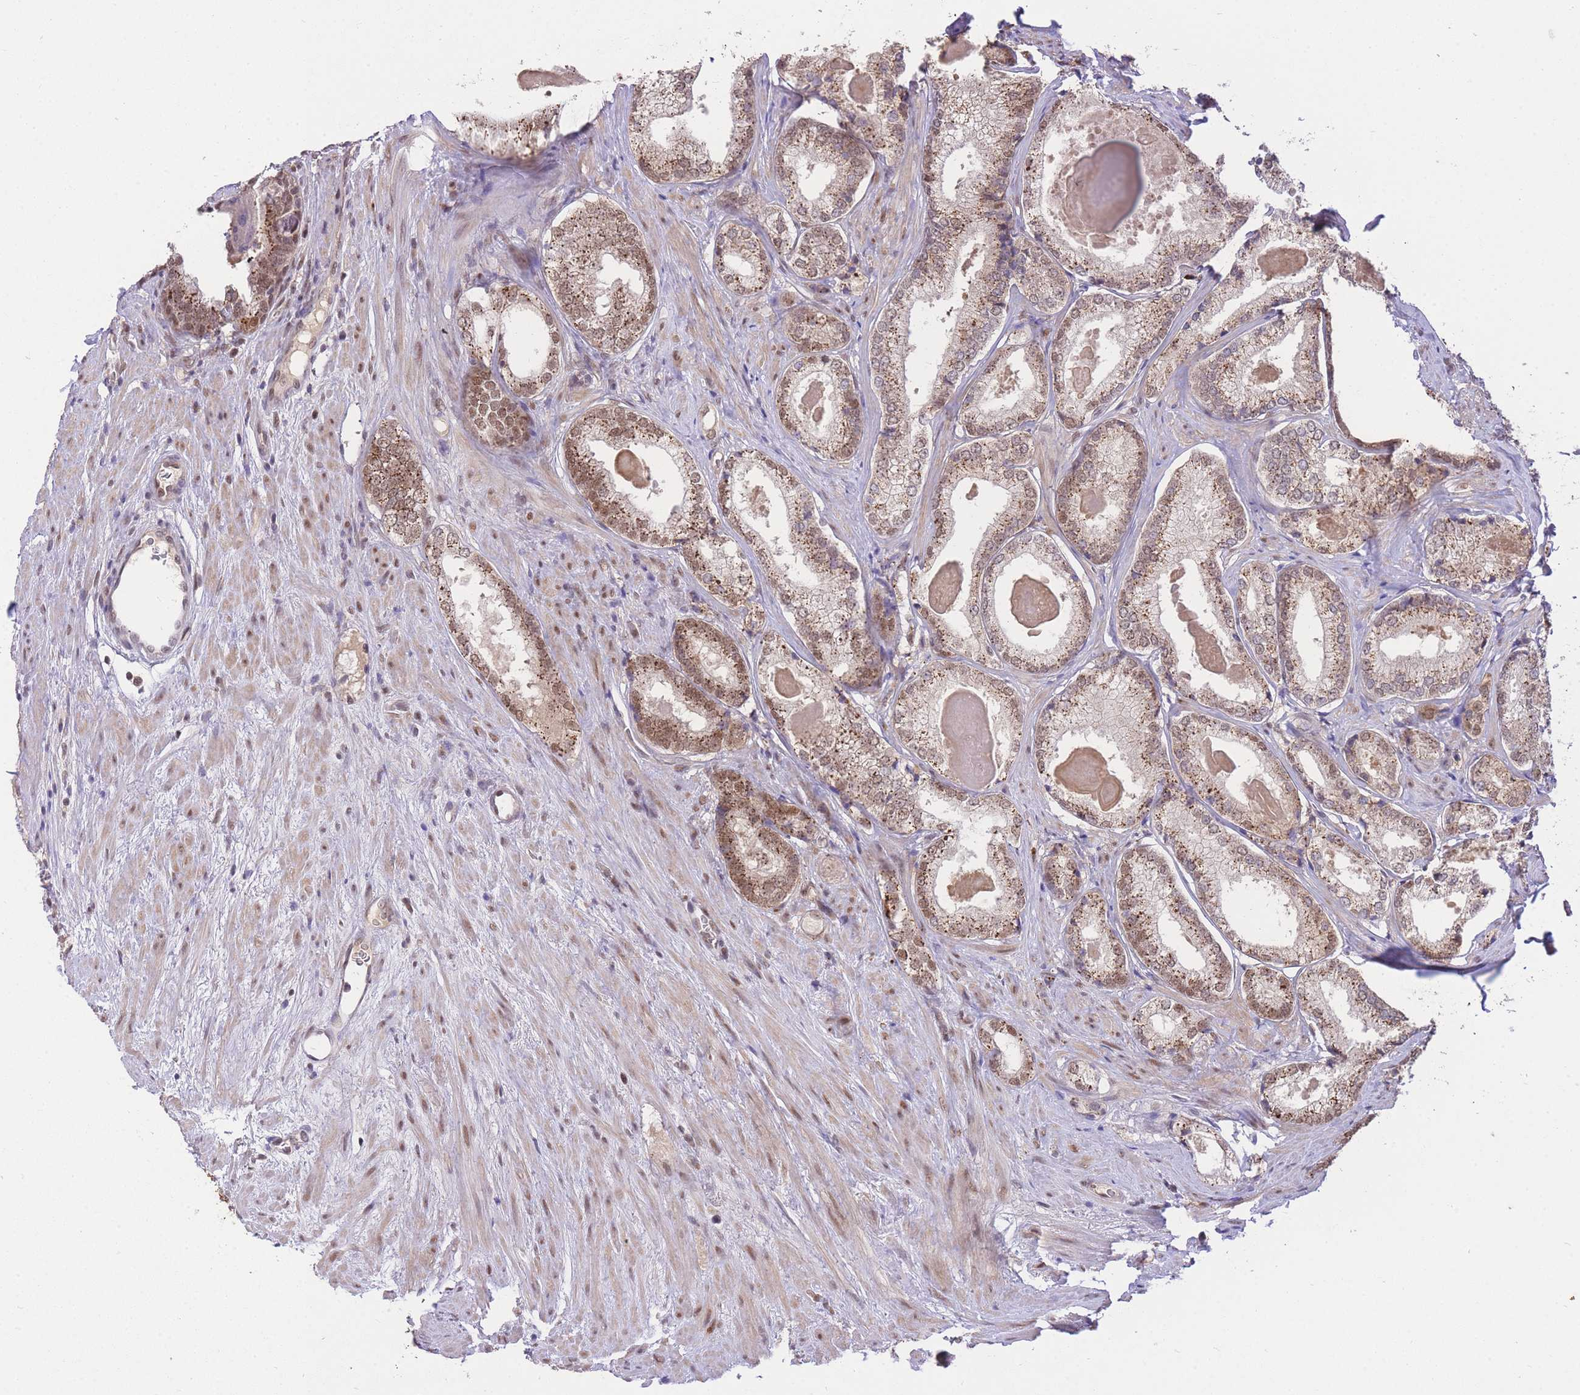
{"staining": {"intensity": "moderate", "quantity": ">75%", "location": "nuclear"}, "tissue": "prostate cancer", "cell_type": "Tumor cells", "image_type": "cancer", "snomed": [{"axis": "morphology", "description": "Adenocarcinoma, Low grade"}, {"axis": "topography", "description": "Prostate"}], "caption": "Protein expression analysis of prostate adenocarcinoma (low-grade) reveals moderate nuclear expression in approximately >75% of tumor cells.", "gene": "UBXN7", "patient": {"sex": "male", "age": 68}}